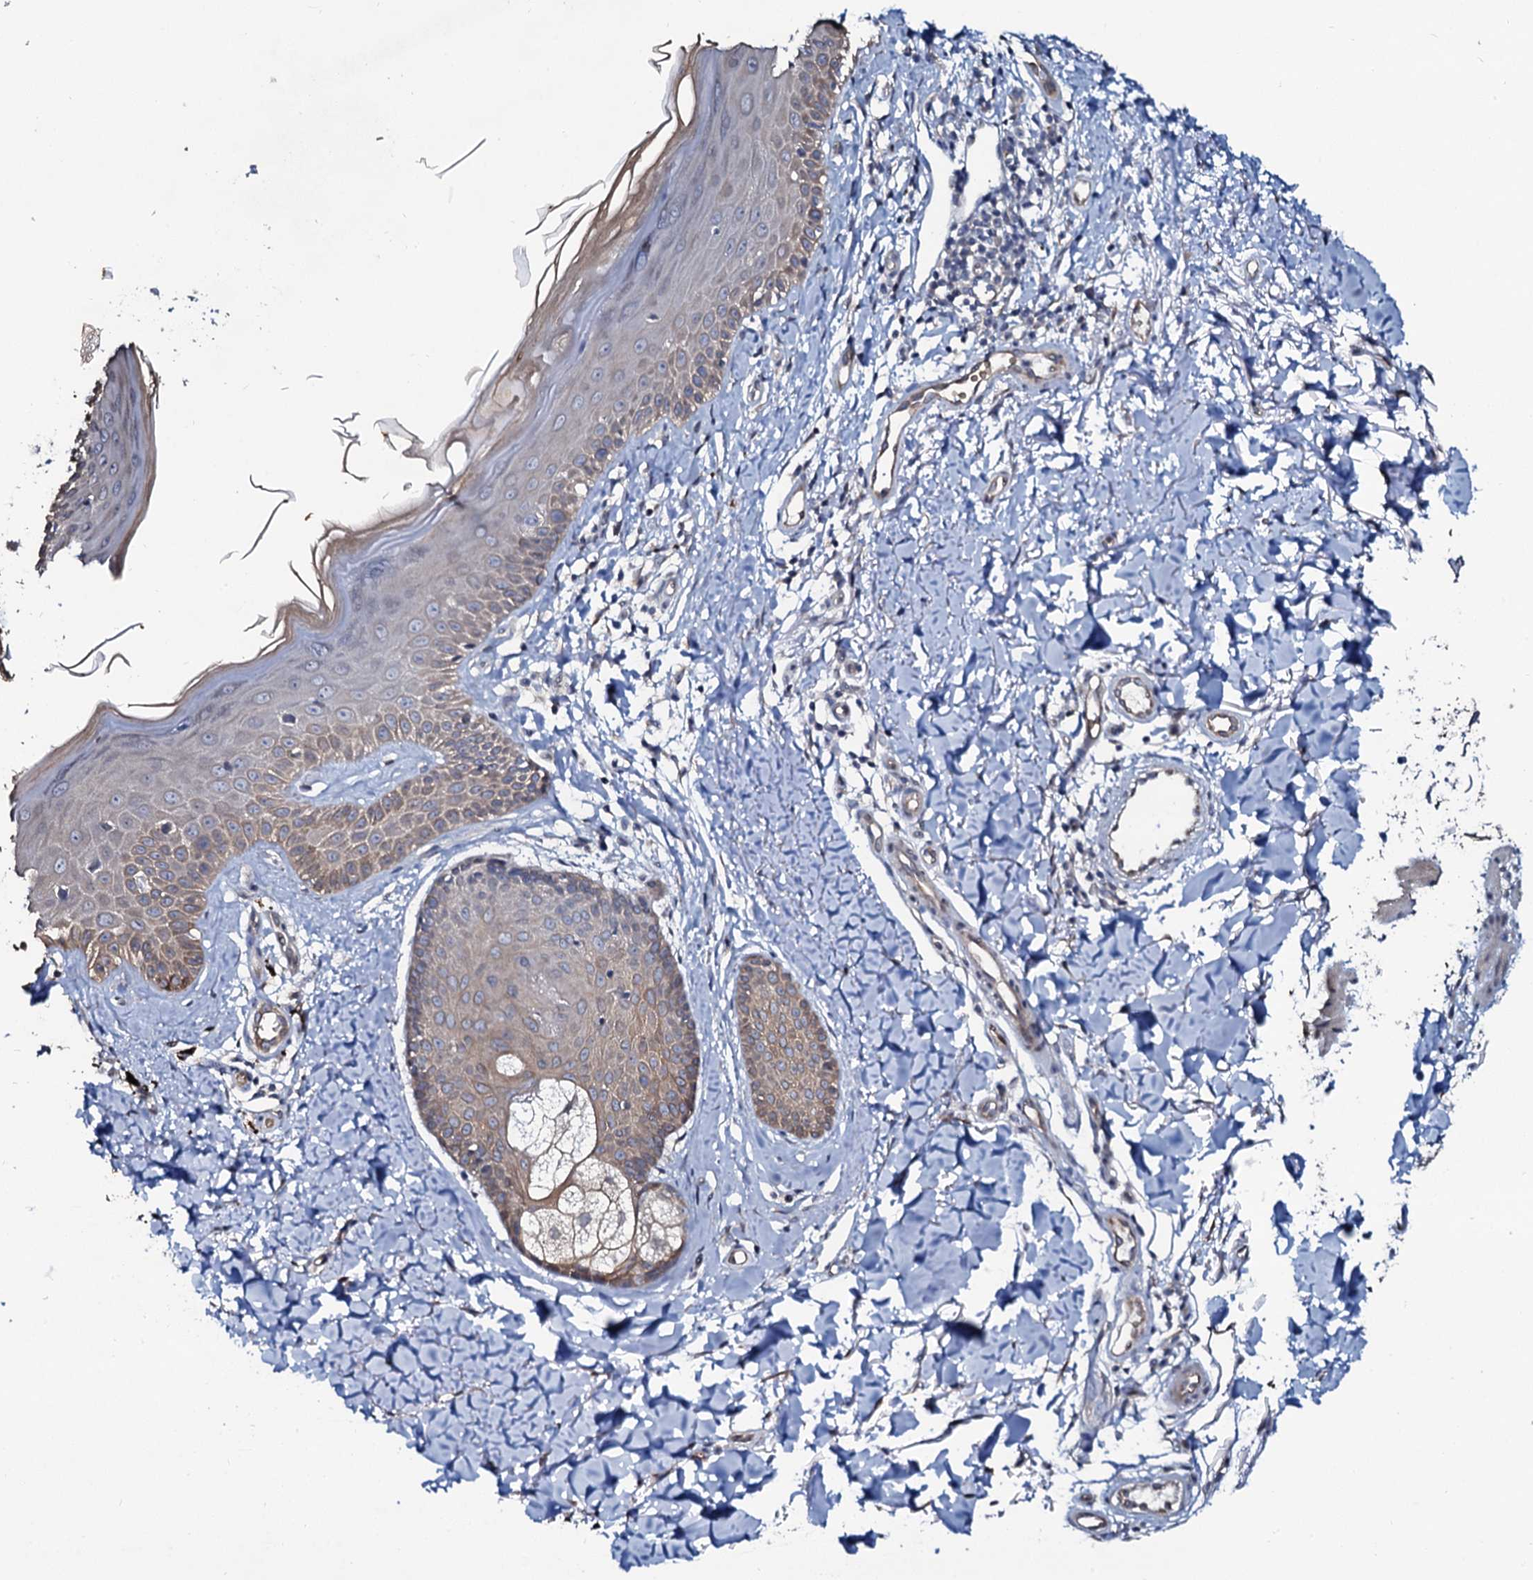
{"staining": {"intensity": "weak", "quantity": "25%-75%", "location": "cytoplasmic/membranous"}, "tissue": "skin", "cell_type": "Fibroblasts", "image_type": "normal", "snomed": [{"axis": "morphology", "description": "Normal tissue, NOS"}, {"axis": "topography", "description": "Skin"}], "caption": "This is a photomicrograph of IHC staining of normal skin, which shows weak positivity in the cytoplasmic/membranous of fibroblasts.", "gene": "C10orf88", "patient": {"sex": "male", "age": 52}}